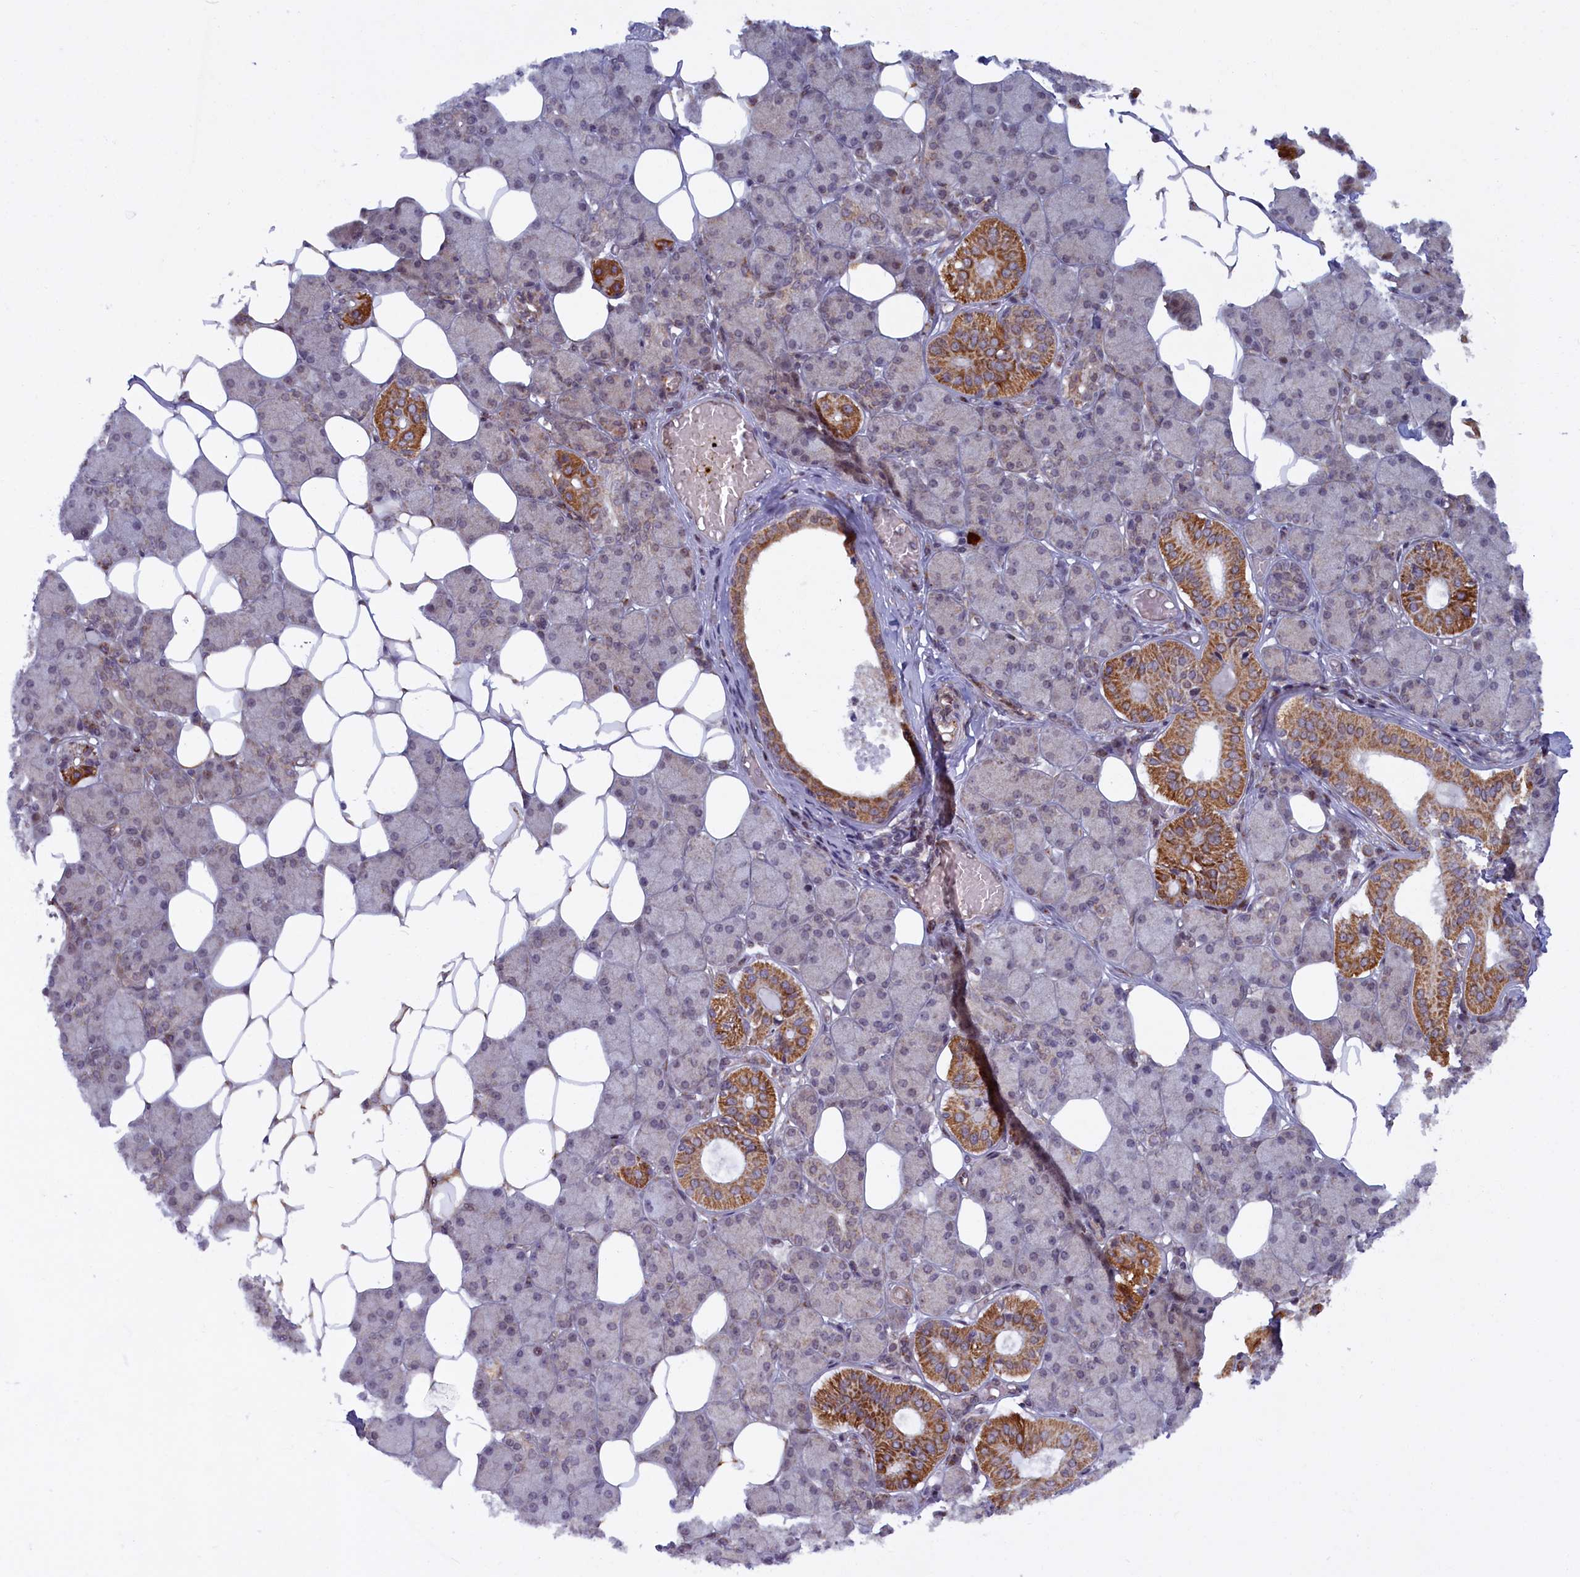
{"staining": {"intensity": "strong", "quantity": "<25%", "location": "cytoplasmic/membranous"}, "tissue": "salivary gland", "cell_type": "Glandular cells", "image_type": "normal", "snomed": [{"axis": "morphology", "description": "Normal tissue, NOS"}, {"axis": "topography", "description": "Salivary gland"}], "caption": "Protein staining by immunohistochemistry (IHC) reveals strong cytoplasmic/membranous positivity in about <25% of glandular cells in normal salivary gland.", "gene": "PLA2G10", "patient": {"sex": "female", "age": 33}}